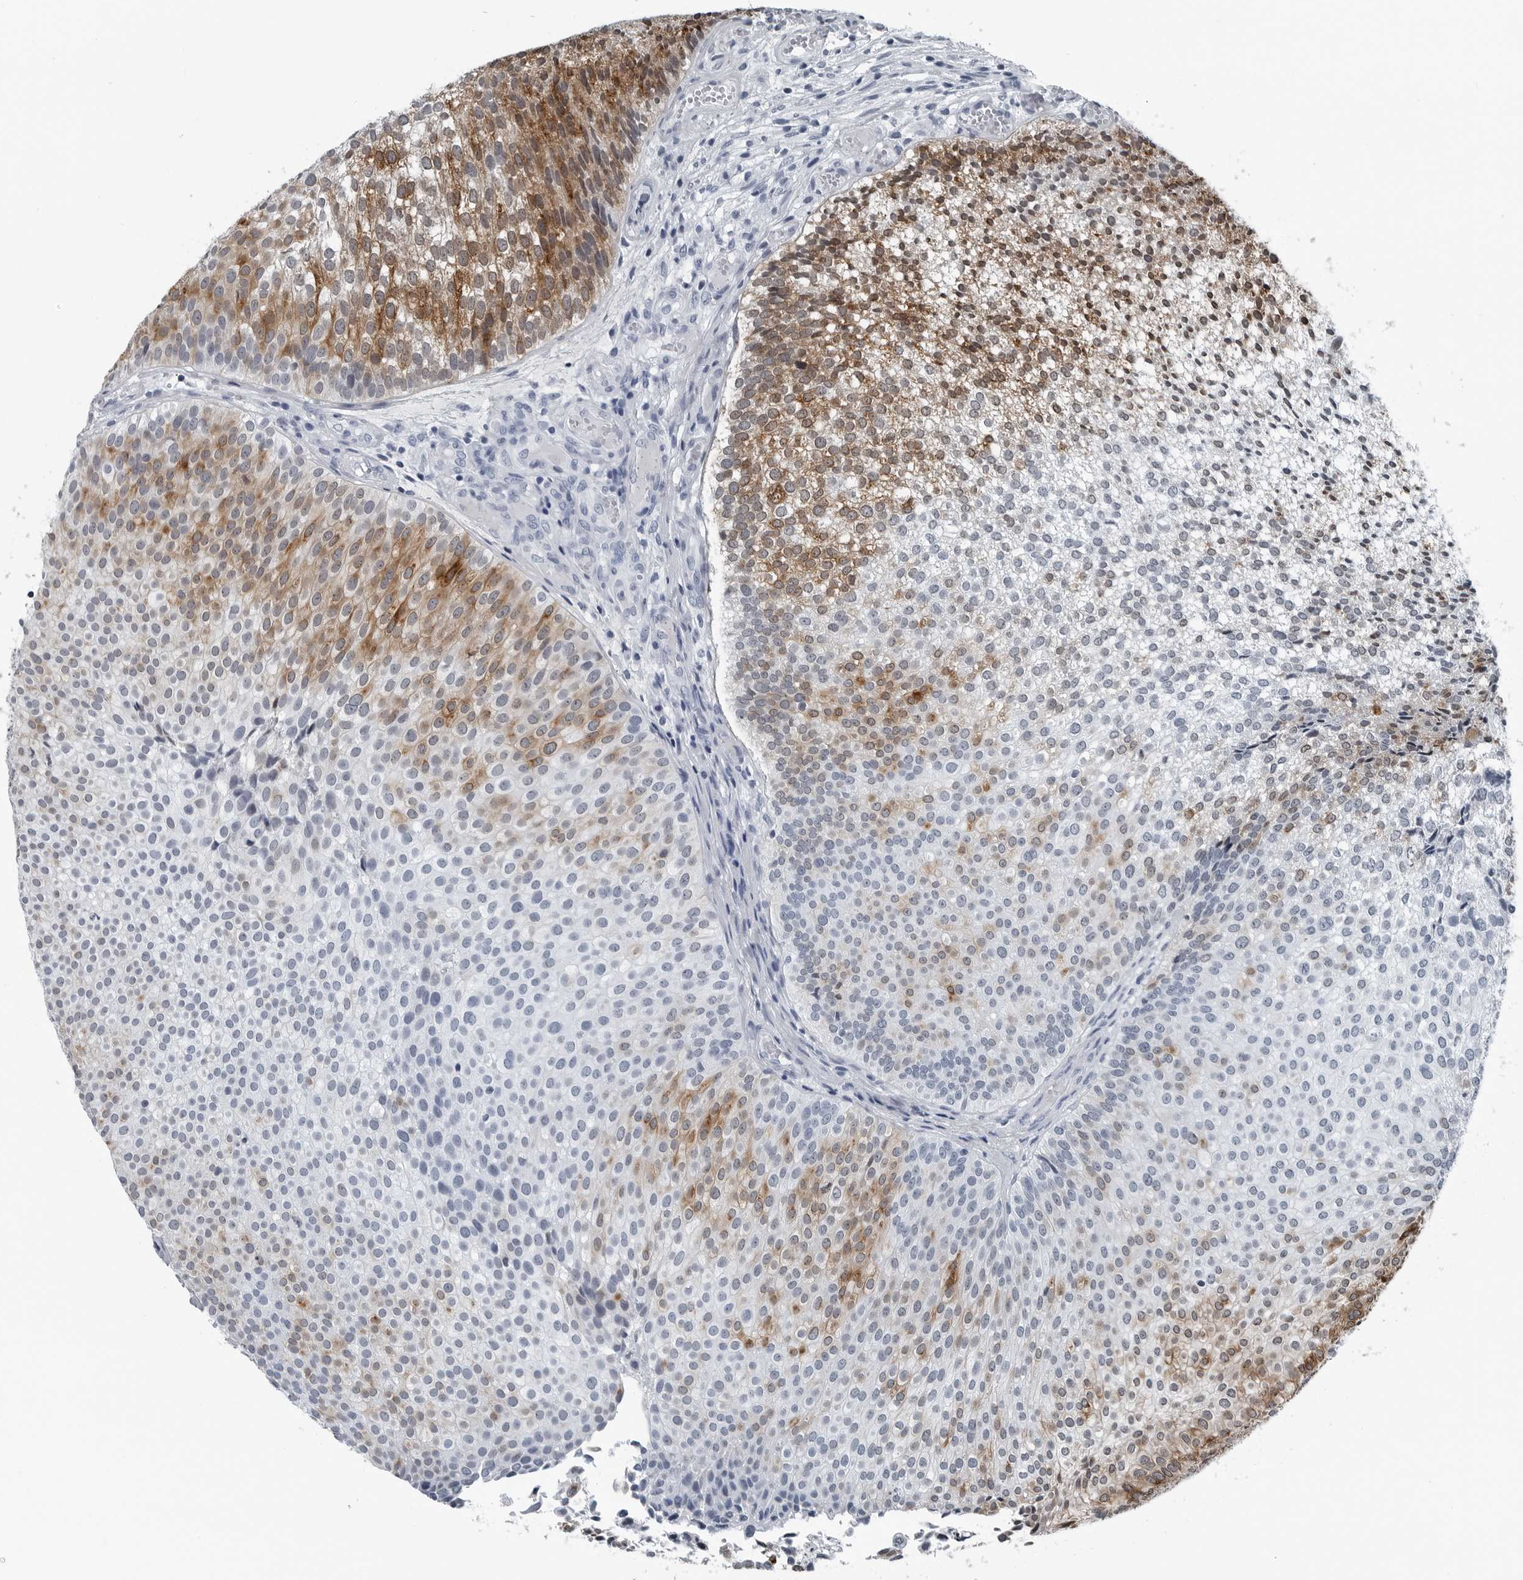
{"staining": {"intensity": "moderate", "quantity": "25%-75%", "location": "cytoplasmic/membranous"}, "tissue": "urothelial cancer", "cell_type": "Tumor cells", "image_type": "cancer", "snomed": [{"axis": "morphology", "description": "Urothelial carcinoma, Low grade"}, {"axis": "topography", "description": "Urinary bladder"}], "caption": "Protein positivity by IHC displays moderate cytoplasmic/membranous expression in about 25%-75% of tumor cells in urothelial cancer.", "gene": "SPINK1", "patient": {"sex": "male", "age": 86}}